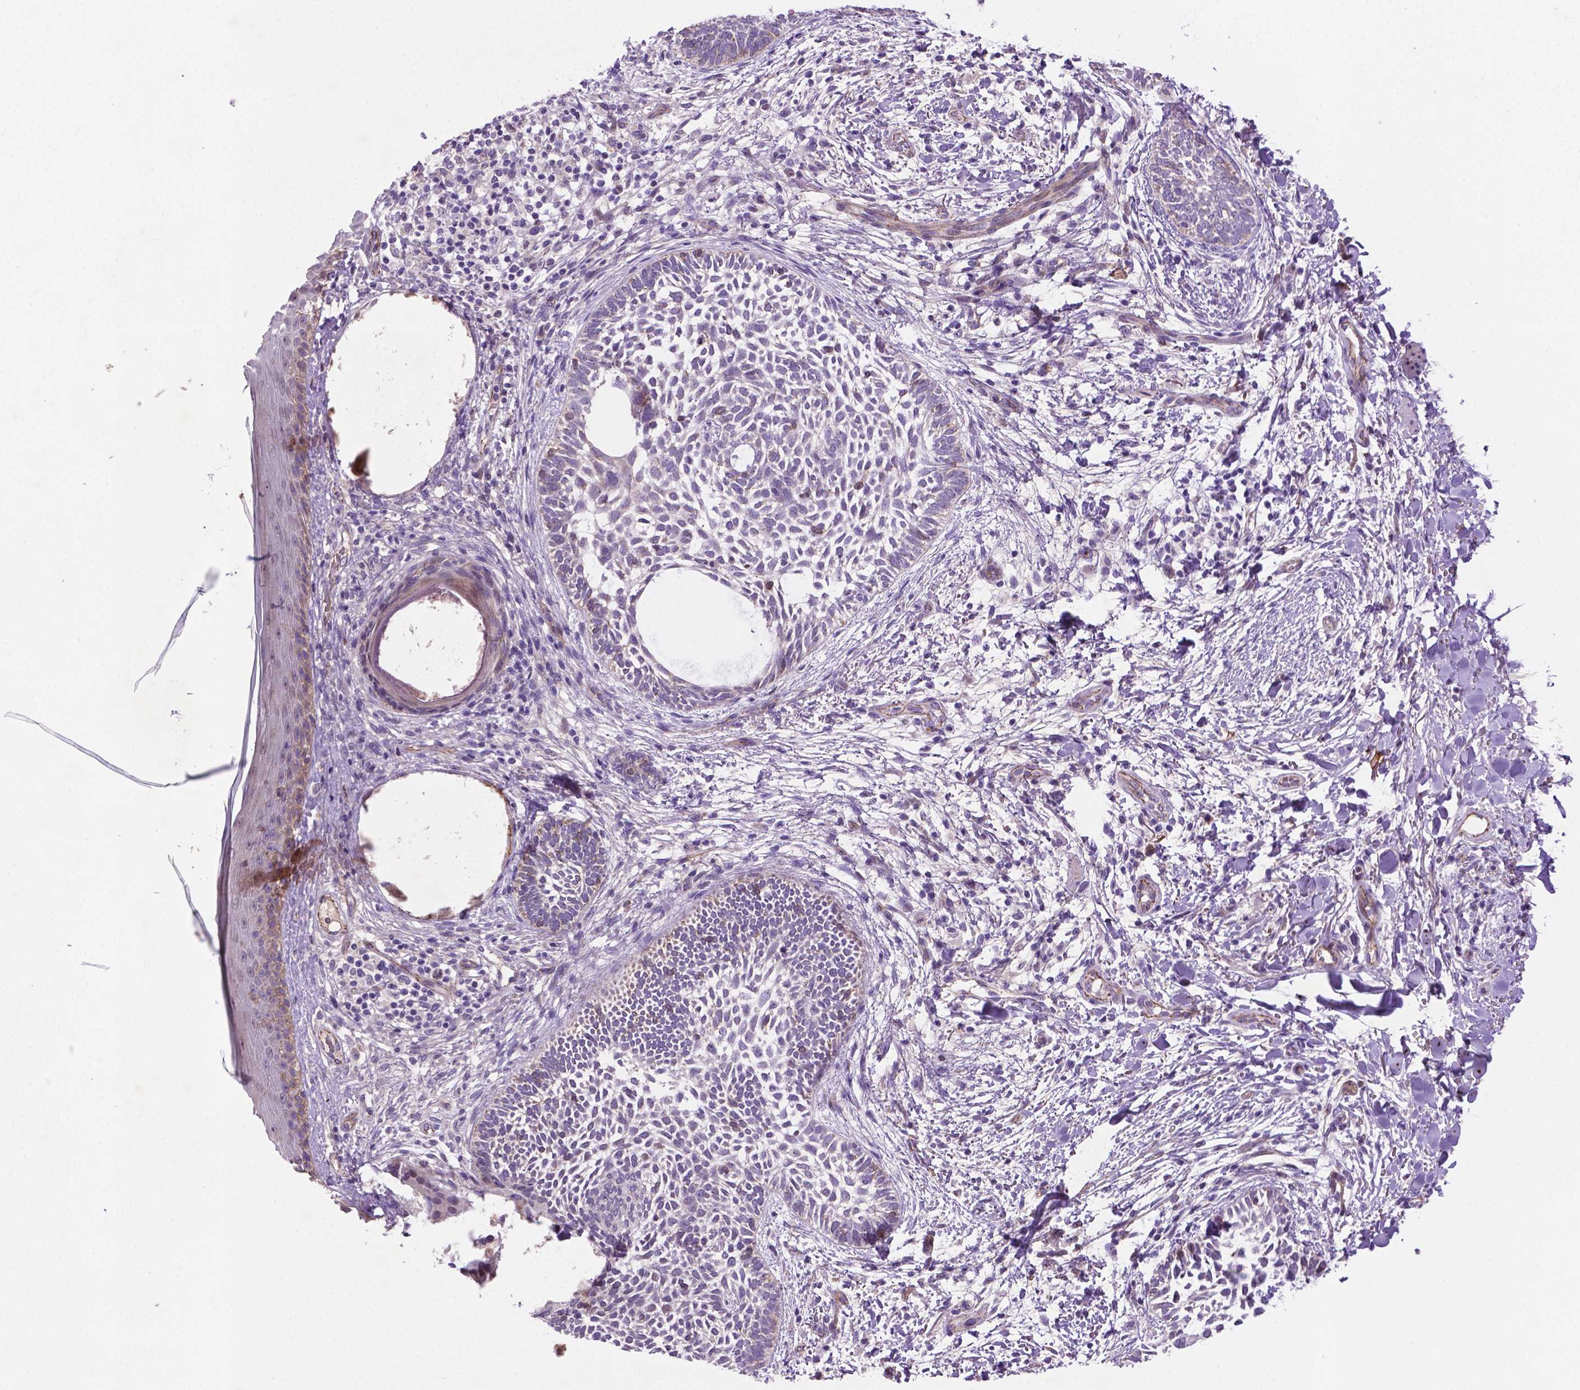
{"staining": {"intensity": "negative", "quantity": "none", "location": "none"}, "tissue": "skin cancer", "cell_type": "Tumor cells", "image_type": "cancer", "snomed": [{"axis": "morphology", "description": "Normal tissue, NOS"}, {"axis": "morphology", "description": "Basal cell carcinoma"}, {"axis": "topography", "description": "Skin"}], "caption": "DAB immunohistochemical staining of skin cancer demonstrates no significant expression in tumor cells. (Immunohistochemistry (ihc), brightfield microscopy, high magnification).", "gene": "CCER2", "patient": {"sex": "male", "age": 46}}